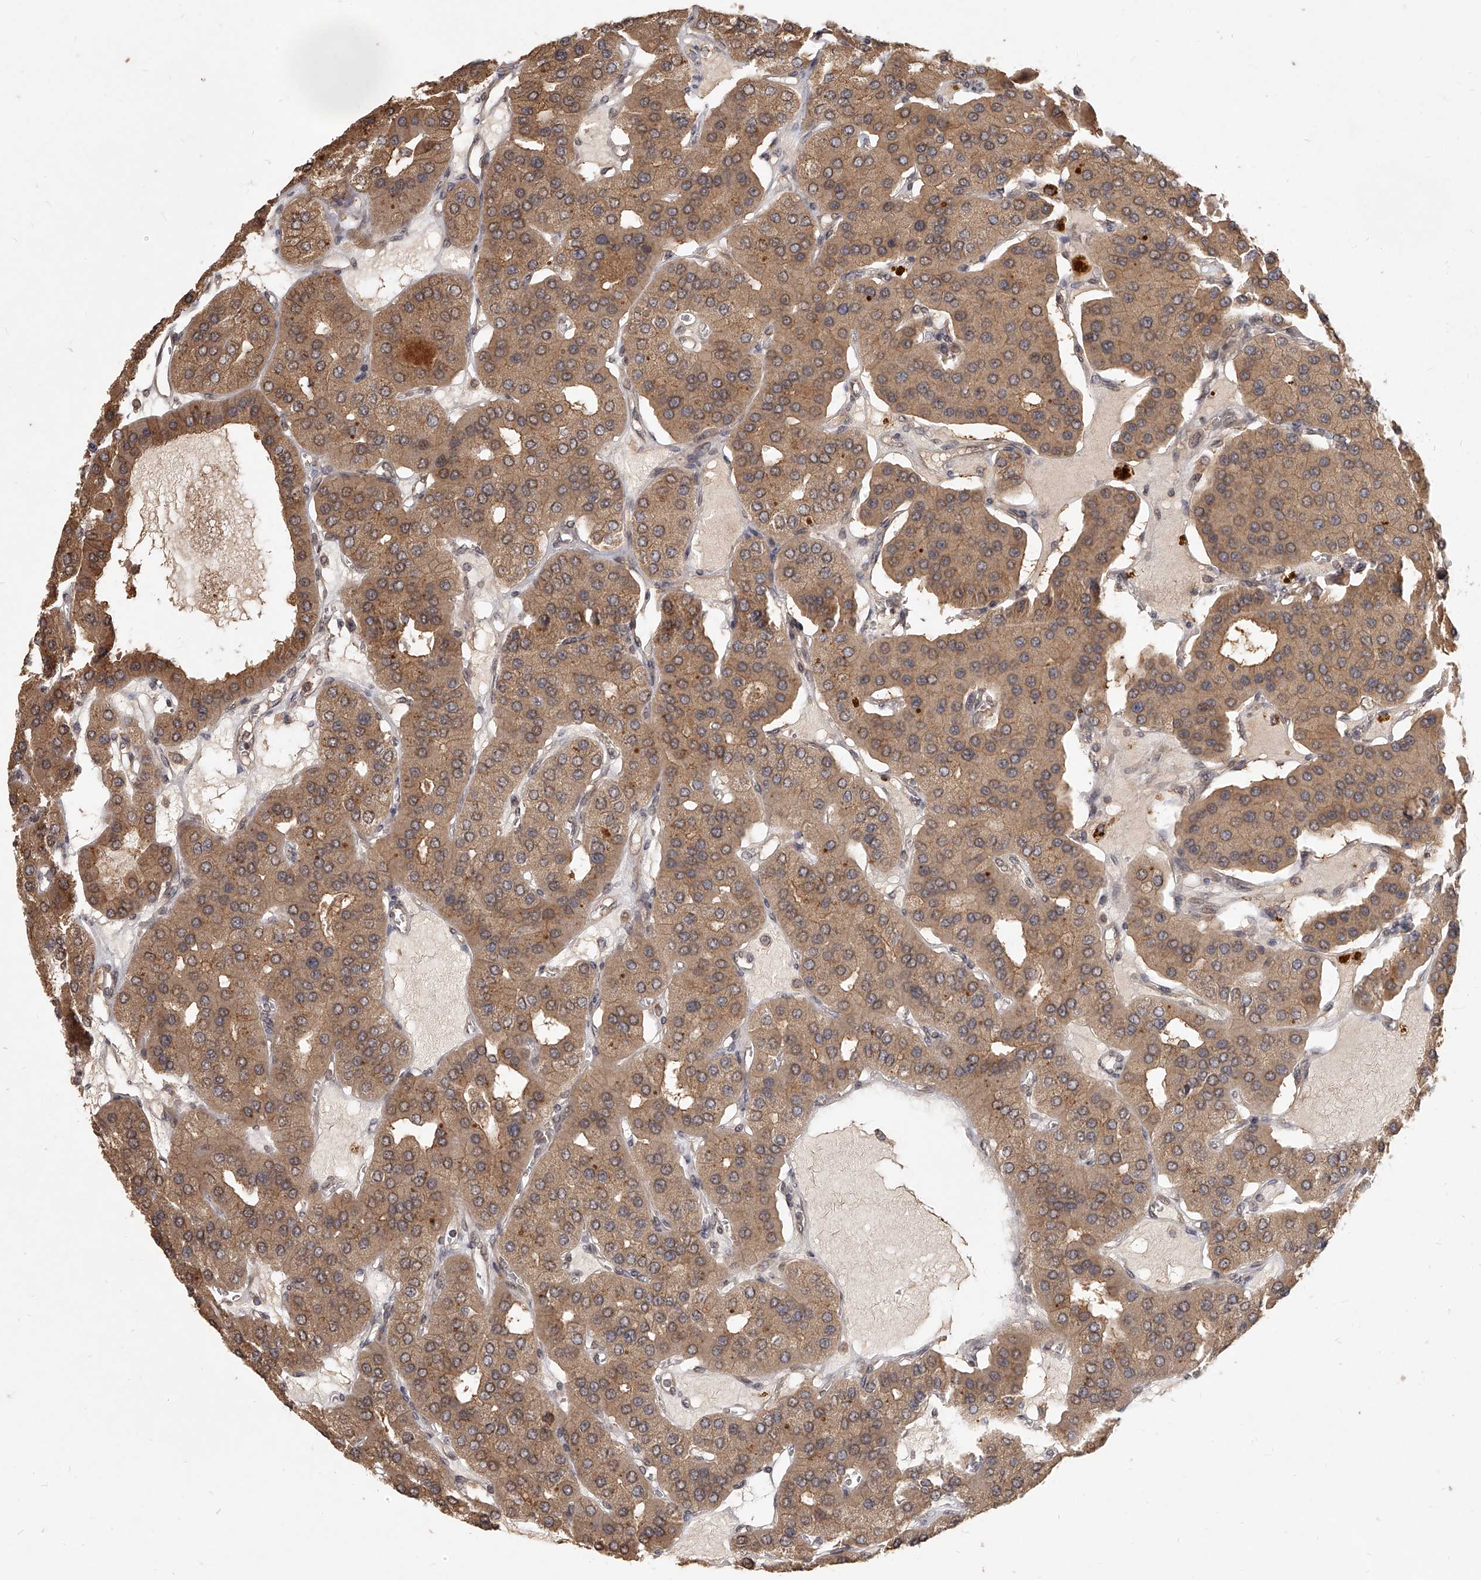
{"staining": {"intensity": "moderate", "quantity": ">75%", "location": "cytoplasmic/membranous"}, "tissue": "parathyroid gland", "cell_type": "Glandular cells", "image_type": "normal", "snomed": [{"axis": "morphology", "description": "Normal tissue, NOS"}, {"axis": "morphology", "description": "Adenoma, NOS"}, {"axis": "topography", "description": "Parathyroid gland"}], "caption": "DAB immunohistochemical staining of benign human parathyroid gland shows moderate cytoplasmic/membranous protein expression in about >75% of glandular cells.", "gene": "SLC37A1", "patient": {"sex": "female", "age": 86}}